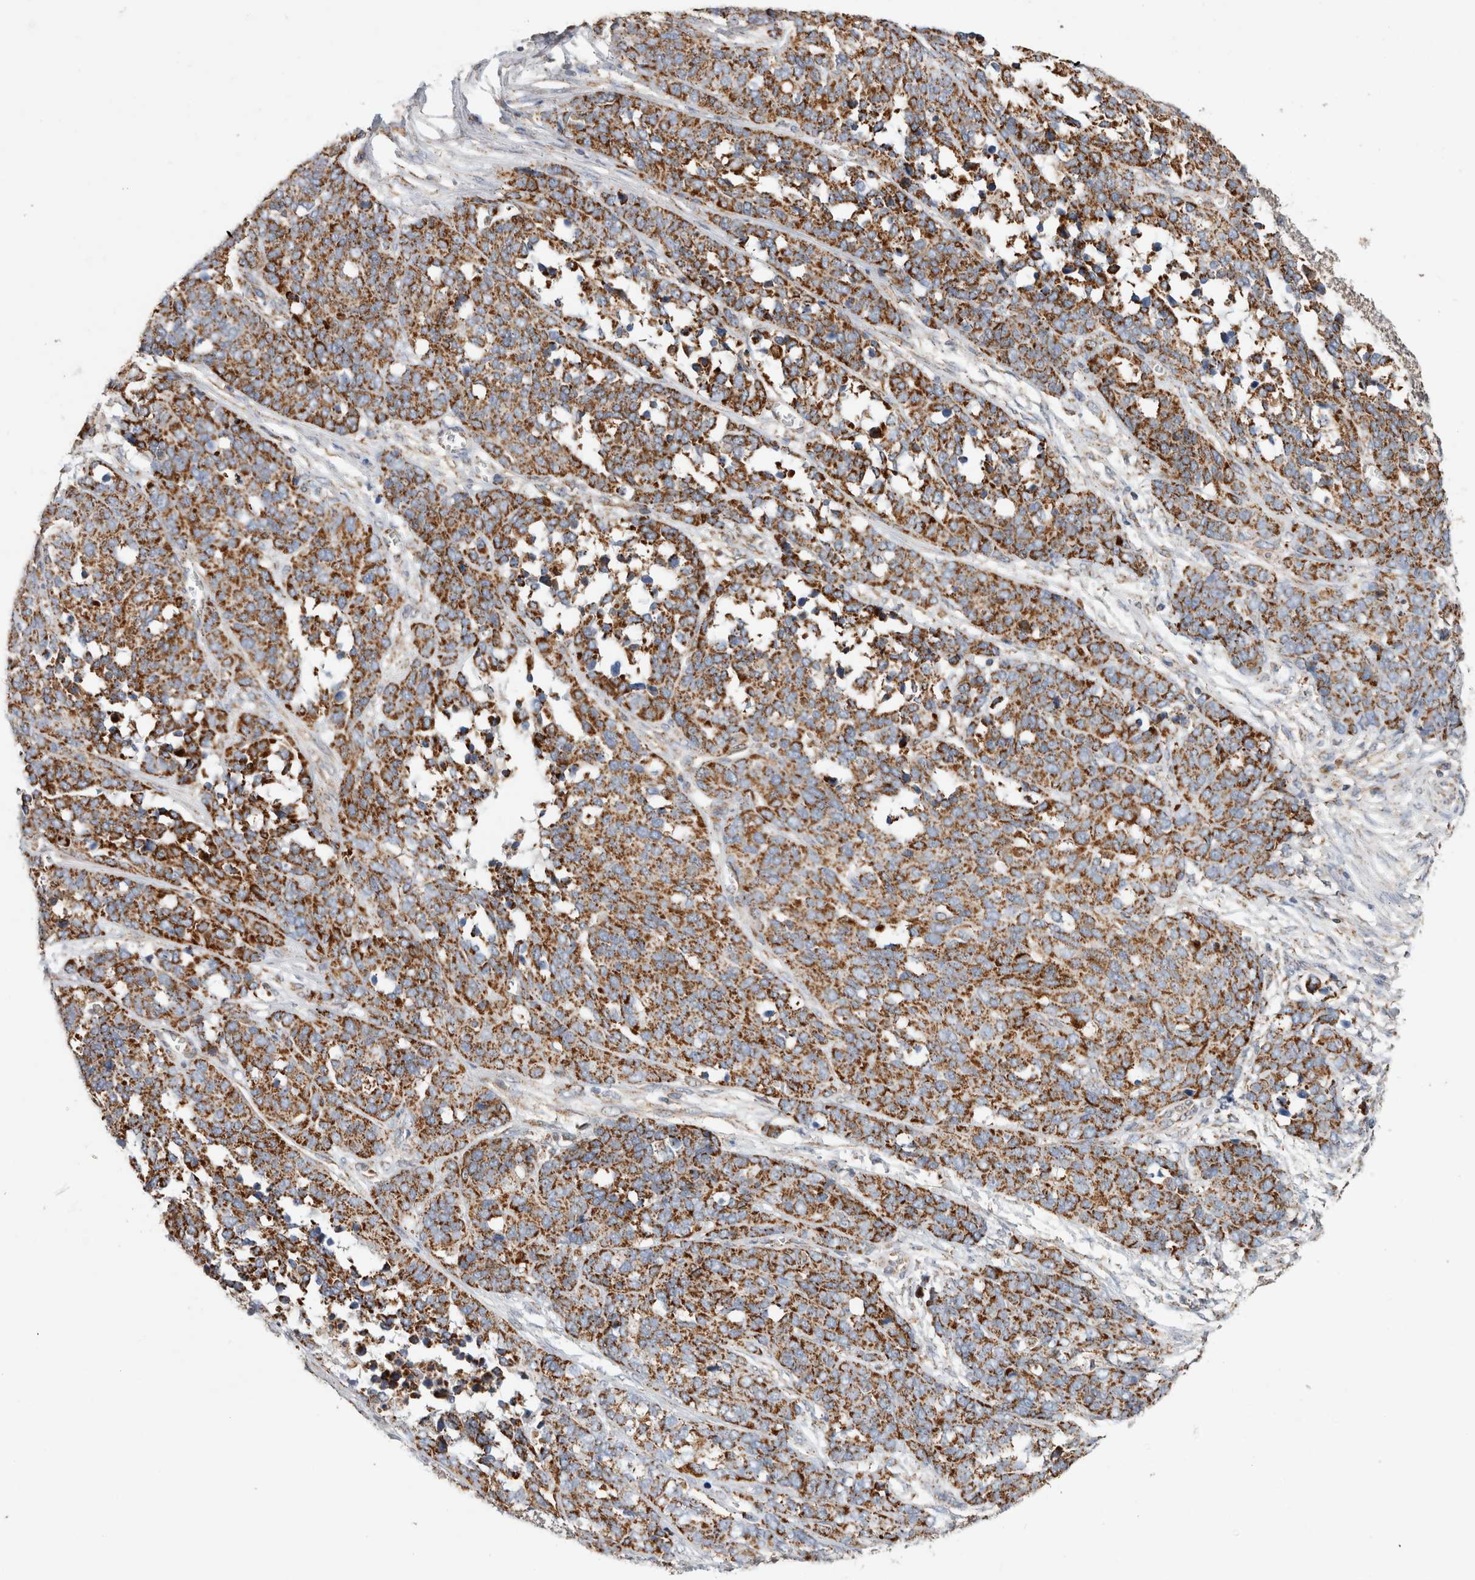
{"staining": {"intensity": "strong", "quantity": ">75%", "location": "cytoplasmic/membranous"}, "tissue": "ovarian cancer", "cell_type": "Tumor cells", "image_type": "cancer", "snomed": [{"axis": "morphology", "description": "Cystadenocarcinoma, serous, NOS"}, {"axis": "topography", "description": "Ovary"}], "caption": "High-magnification brightfield microscopy of ovarian serous cystadenocarcinoma stained with DAB (brown) and counterstained with hematoxylin (blue). tumor cells exhibit strong cytoplasmic/membranous expression is present in about>75% of cells. Nuclei are stained in blue.", "gene": "IARS2", "patient": {"sex": "female", "age": 44}}